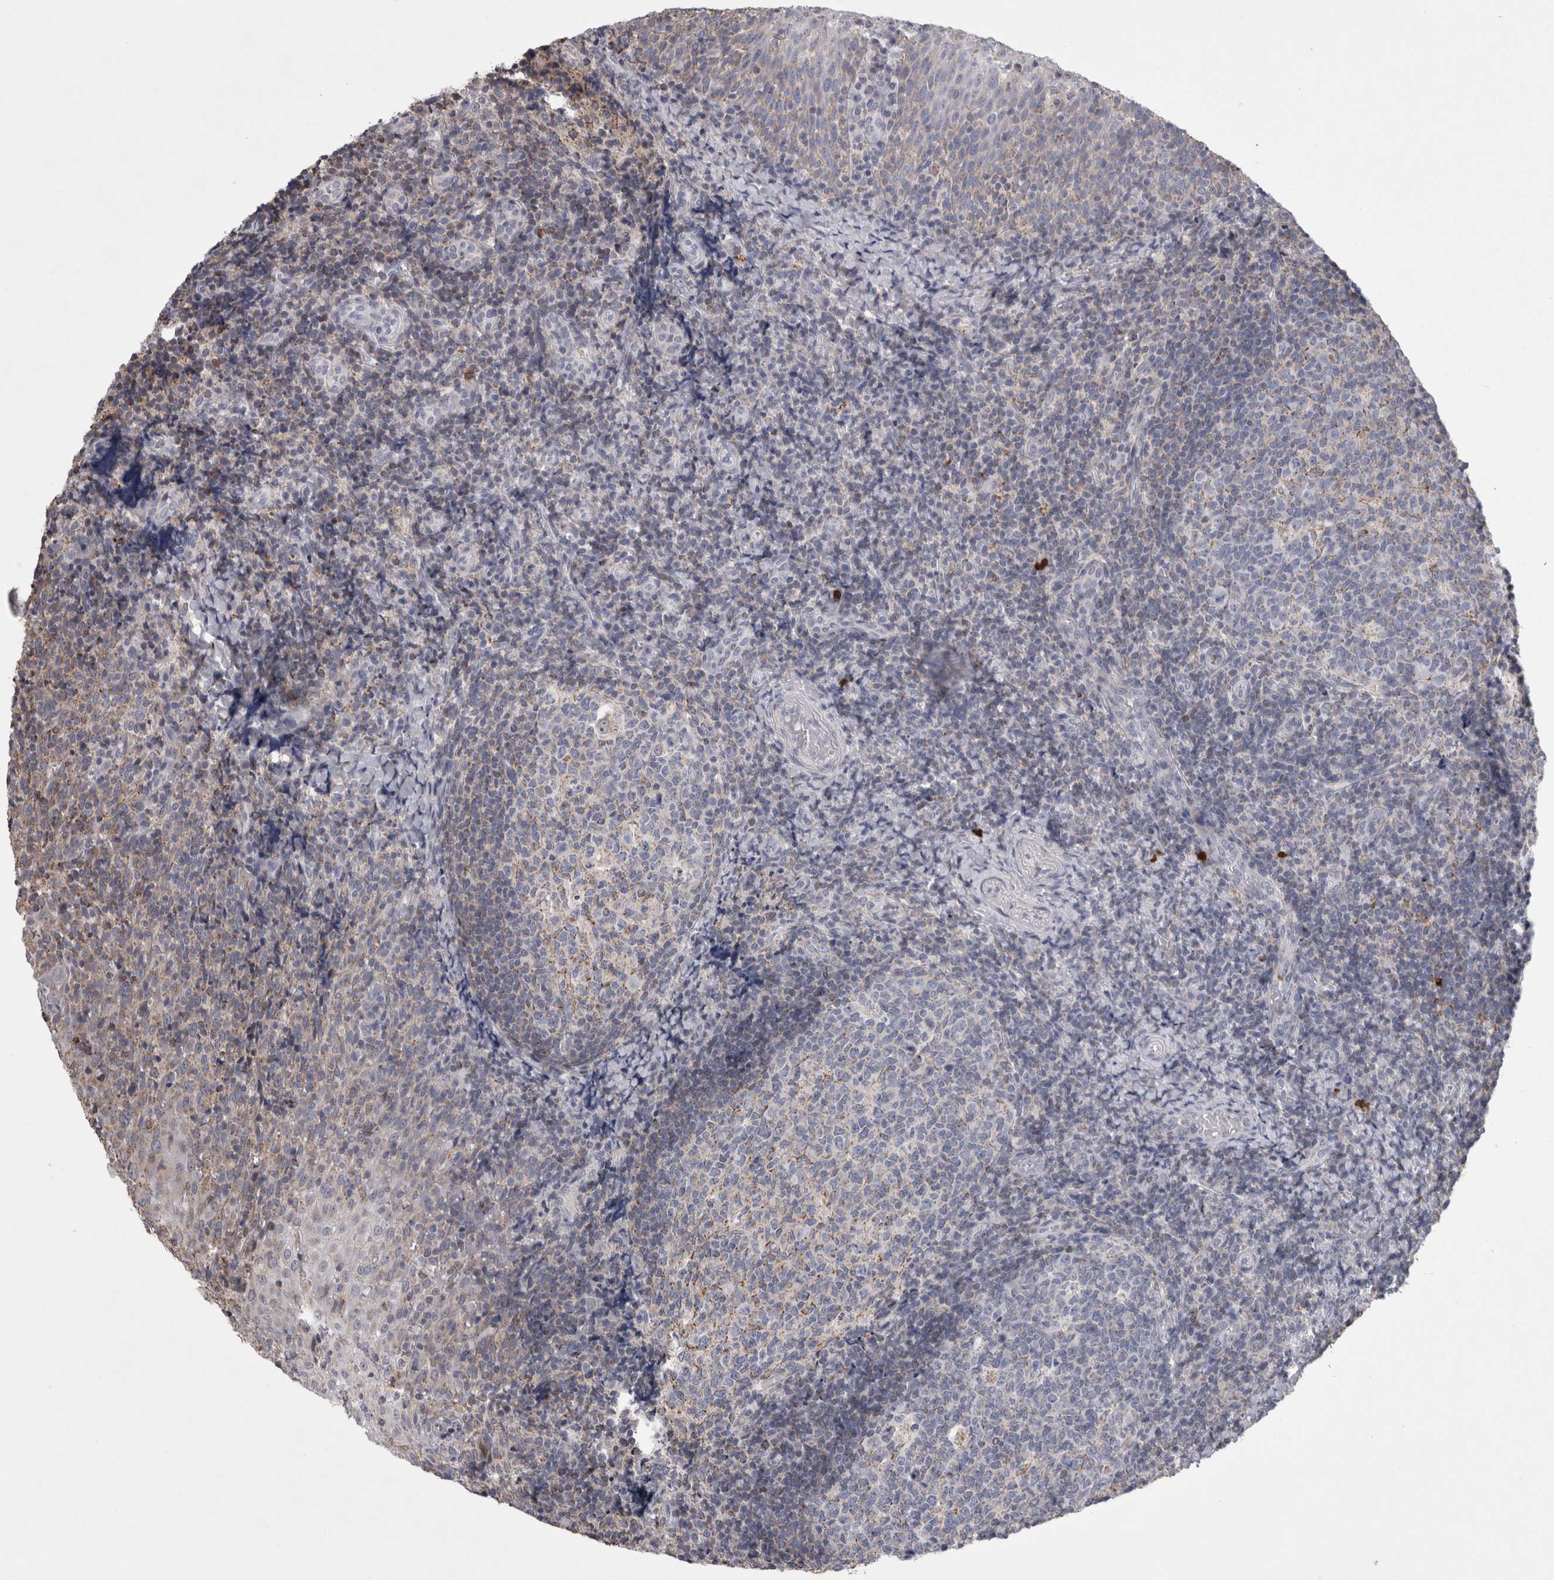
{"staining": {"intensity": "weak", "quantity": "25%-75%", "location": "cytoplasmic/membranous"}, "tissue": "tonsil", "cell_type": "Germinal center cells", "image_type": "normal", "snomed": [{"axis": "morphology", "description": "Normal tissue, NOS"}, {"axis": "topography", "description": "Tonsil"}], "caption": "Immunohistochemistry (DAB (3,3'-diaminobenzidine)) staining of unremarkable human tonsil reveals weak cytoplasmic/membranous protein positivity in approximately 25%-75% of germinal center cells.", "gene": "AGMAT", "patient": {"sex": "female", "age": 19}}